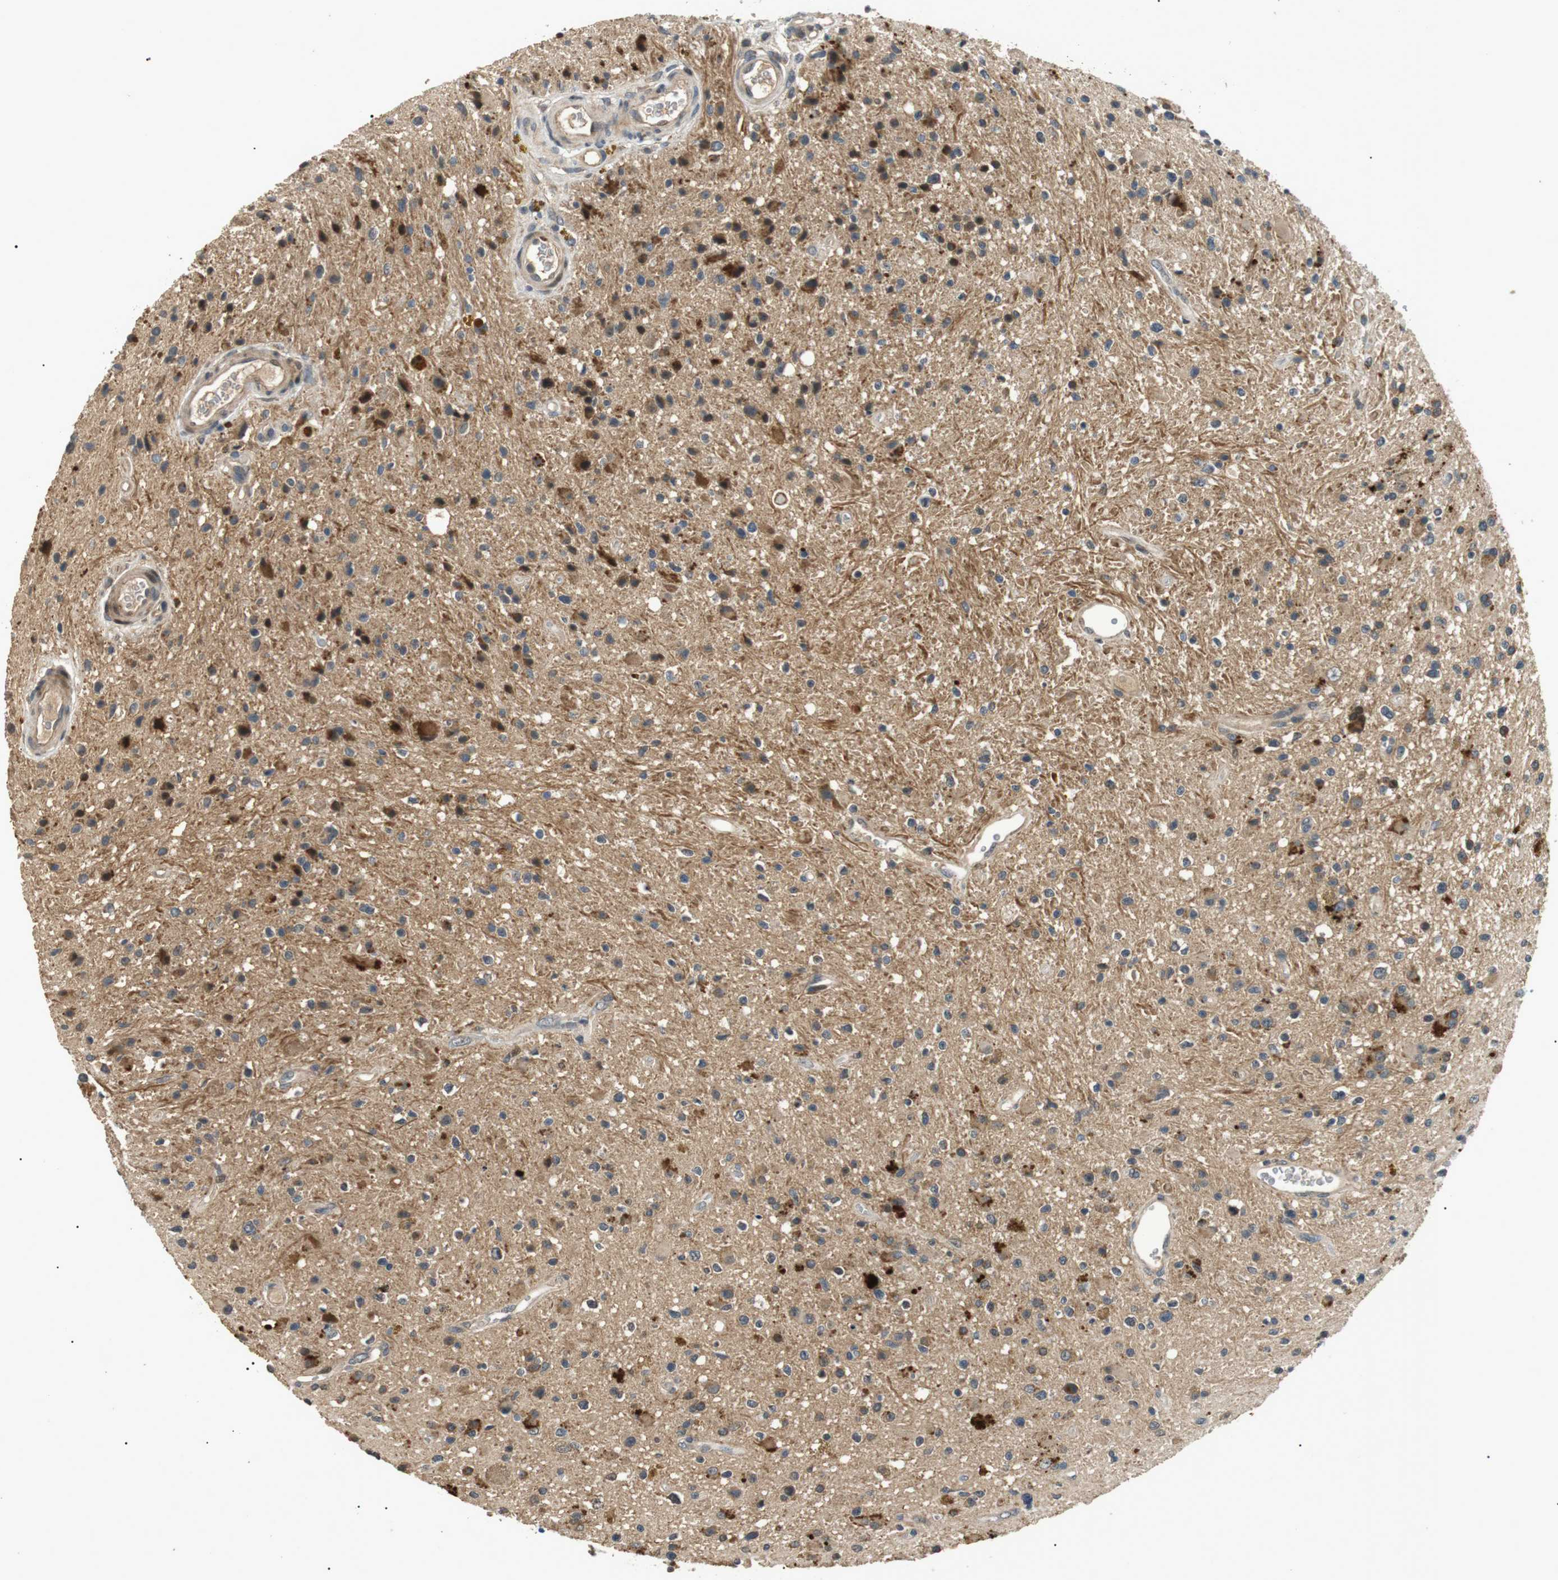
{"staining": {"intensity": "weak", "quantity": "<25%", "location": "cytoplasmic/membranous"}, "tissue": "glioma", "cell_type": "Tumor cells", "image_type": "cancer", "snomed": [{"axis": "morphology", "description": "Glioma, malignant, High grade"}, {"axis": "topography", "description": "Brain"}], "caption": "This is an immunohistochemistry photomicrograph of malignant glioma (high-grade). There is no staining in tumor cells.", "gene": "HSPA13", "patient": {"sex": "male", "age": 33}}